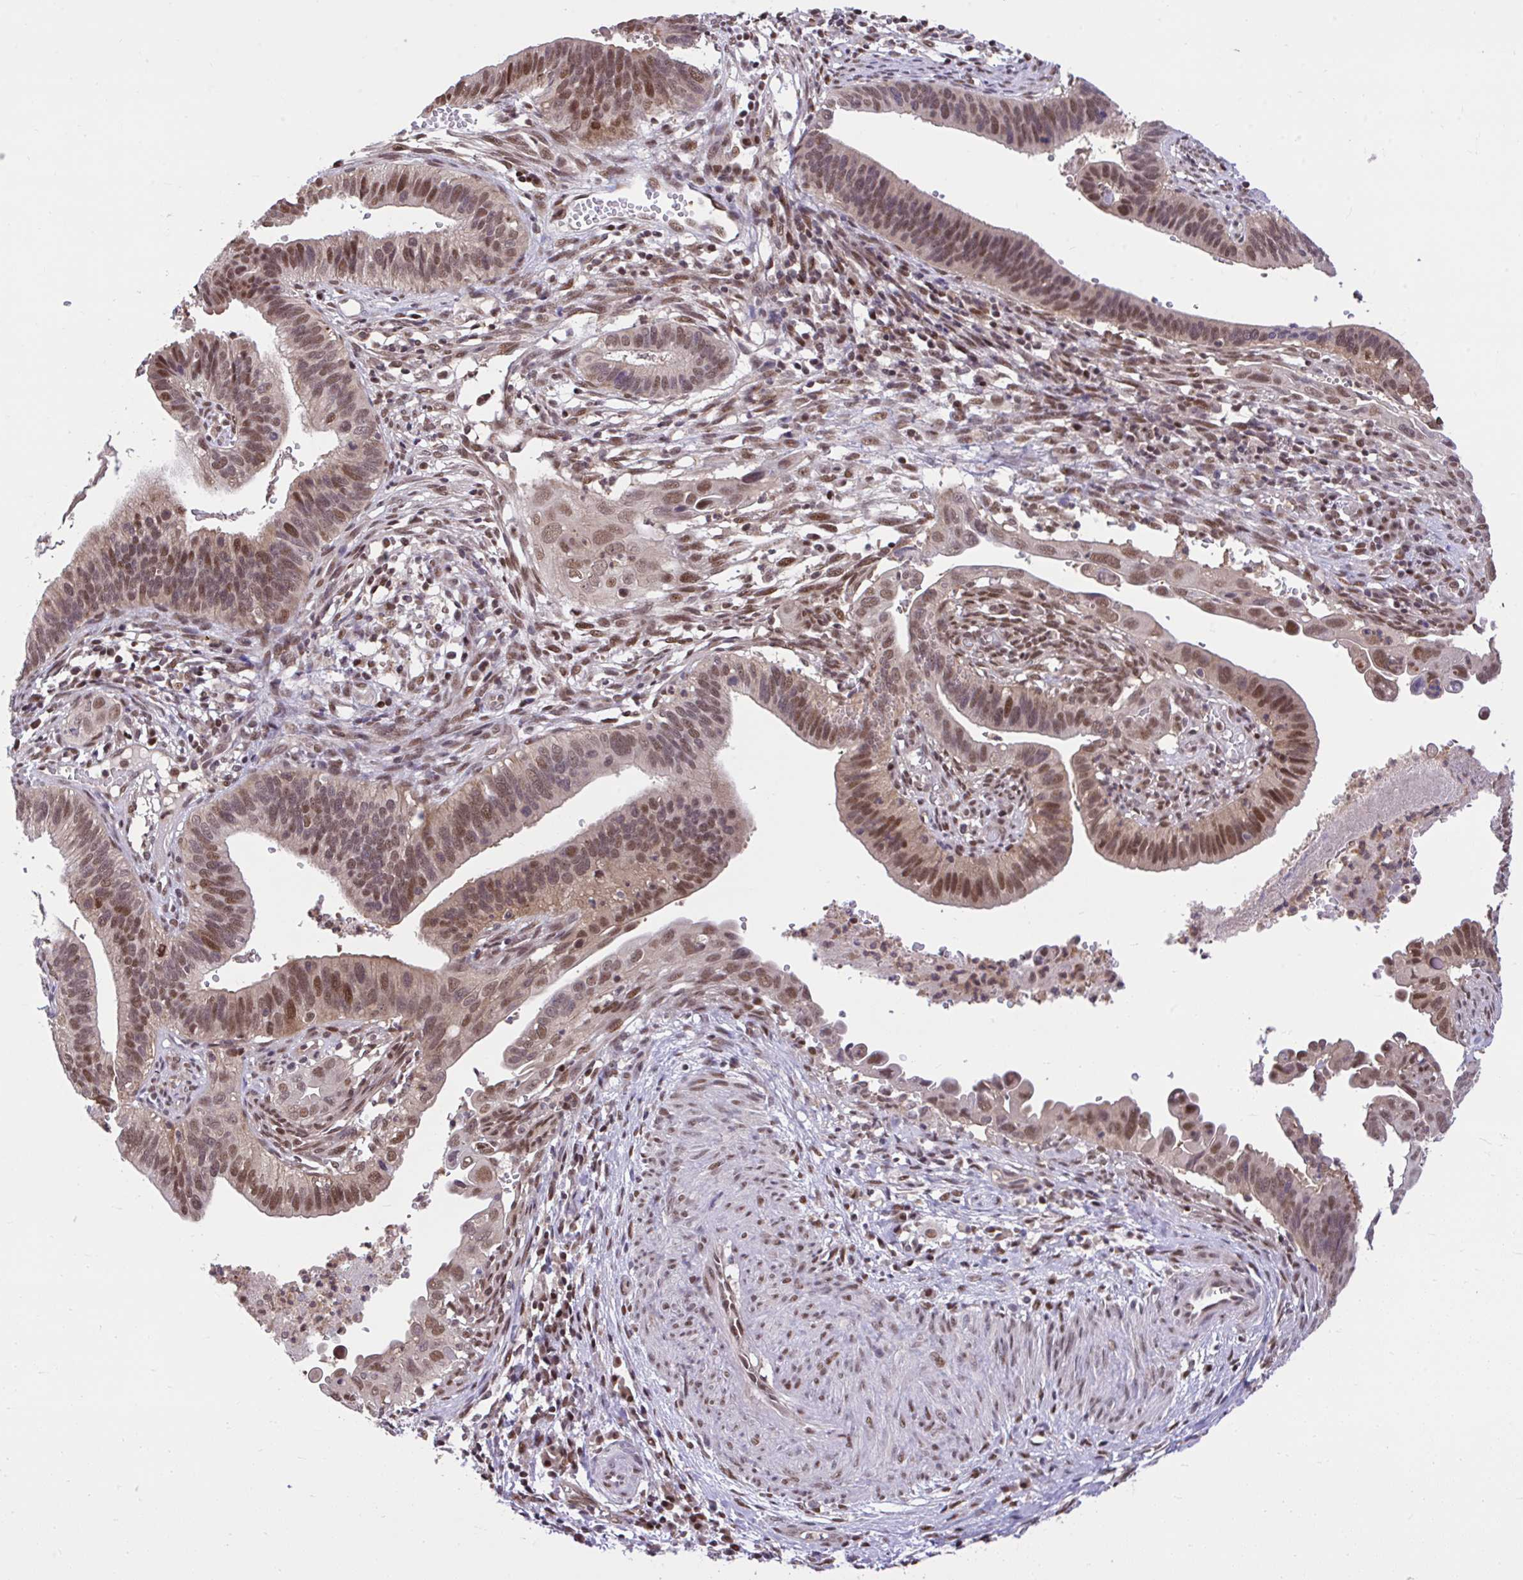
{"staining": {"intensity": "moderate", "quantity": ">75%", "location": "nuclear"}, "tissue": "cervical cancer", "cell_type": "Tumor cells", "image_type": "cancer", "snomed": [{"axis": "morphology", "description": "Adenocarcinoma, NOS"}, {"axis": "topography", "description": "Cervix"}], "caption": "Protein expression analysis of cervical cancer displays moderate nuclear expression in approximately >75% of tumor cells.", "gene": "GLIS3", "patient": {"sex": "female", "age": 42}}